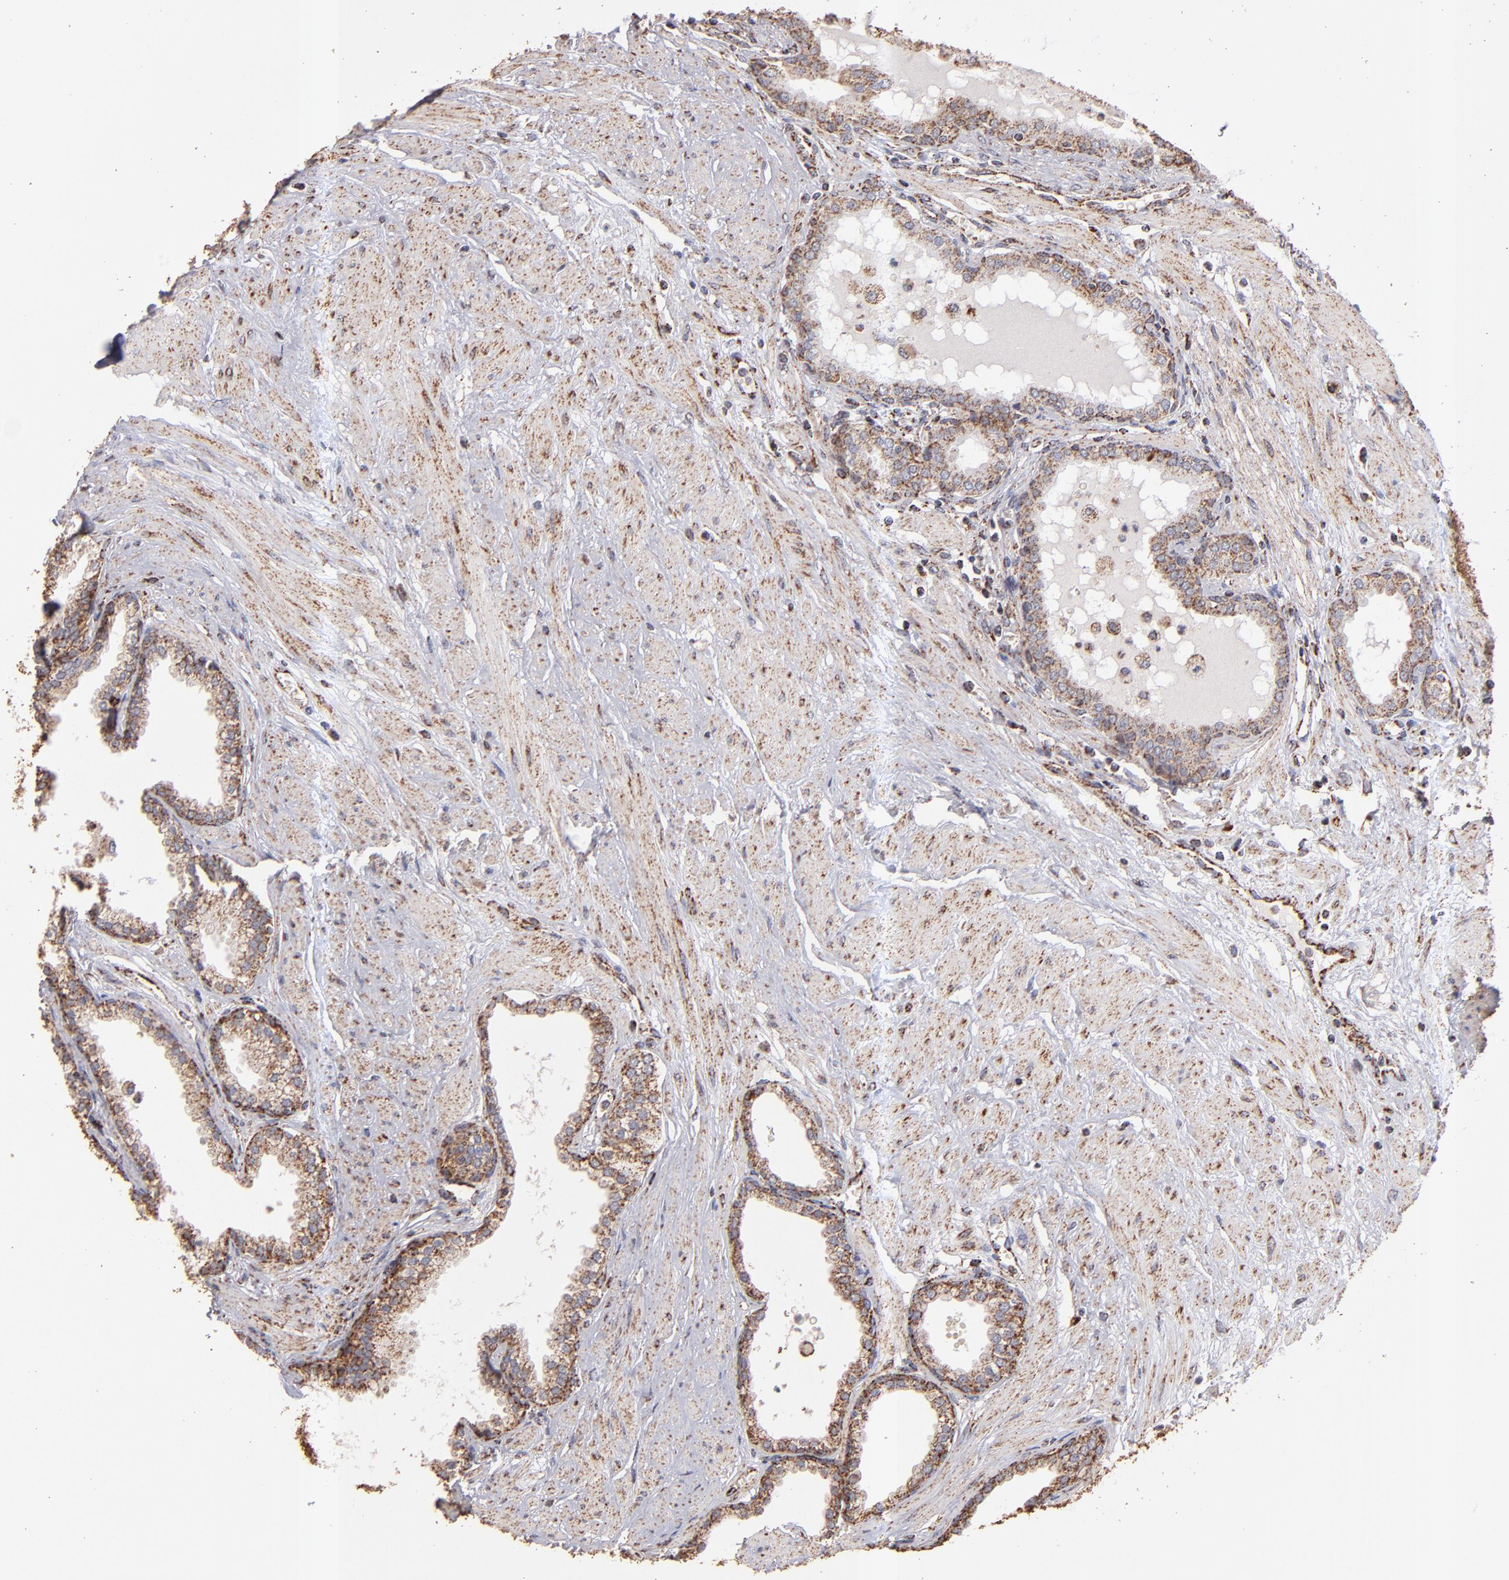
{"staining": {"intensity": "weak", "quantity": ">75%", "location": "cytoplasmic/membranous"}, "tissue": "prostate", "cell_type": "Glandular cells", "image_type": "normal", "snomed": [{"axis": "morphology", "description": "Normal tissue, NOS"}, {"axis": "topography", "description": "Prostate"}], "caption": "About >75% of glandular cells in benign prostate display weak cytoplasmic/membranous protein positivity as visualized by brown immunohistochemical staining.", "gene": "DLST", "patient": {"sex": "male", "age": 64}}